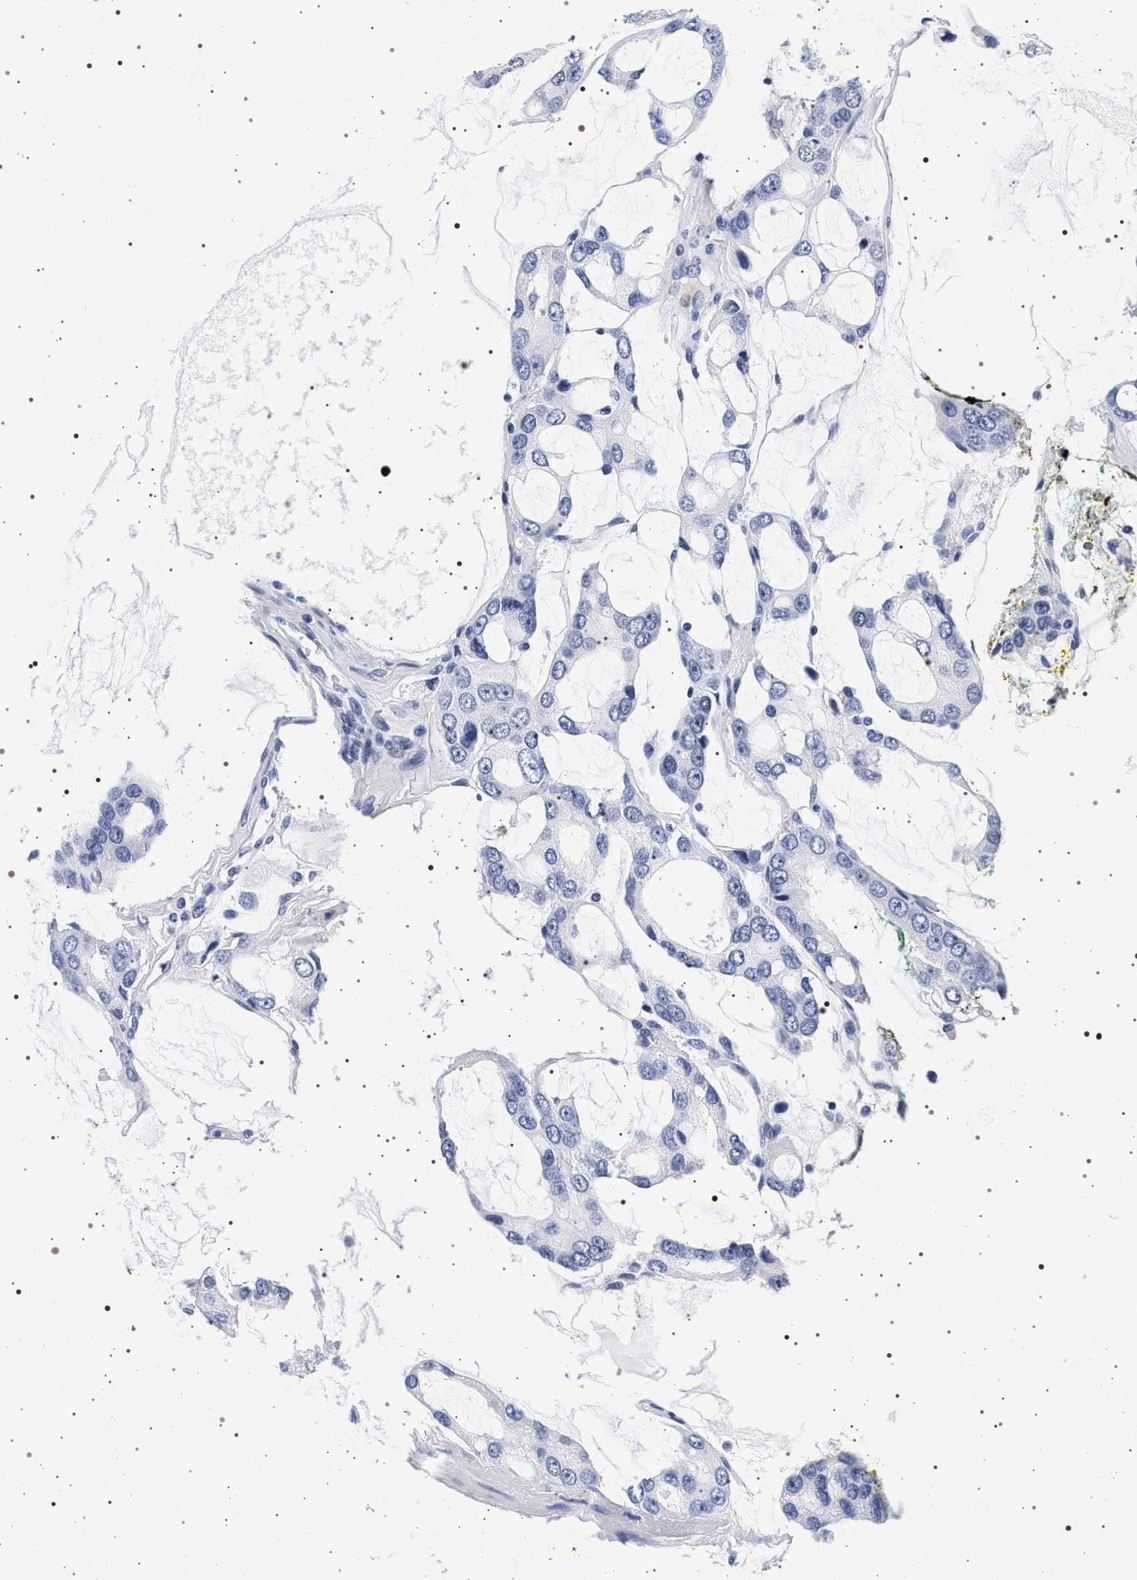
{"staining": {"intensity": "negative", "quantity": "none", "location": "none"}, "tissue": "prostate cancer", "cell_type": "Tumor cells", "image_type": "cancer", "snomed": [{"axis": "morphology", "description": "Adenocarcinoma, High grade"}, {"axis": "topography", "description": "Prostate"}], "caption": "A high-resolution photomicrograph shows immunohistochemistry (IHC) staining of prostate high-grade adenocarcinoma, which reveals no significant staining in tumor cells.", "gene": "SYN1", "patient": {"sex": "male", "age": 67}}